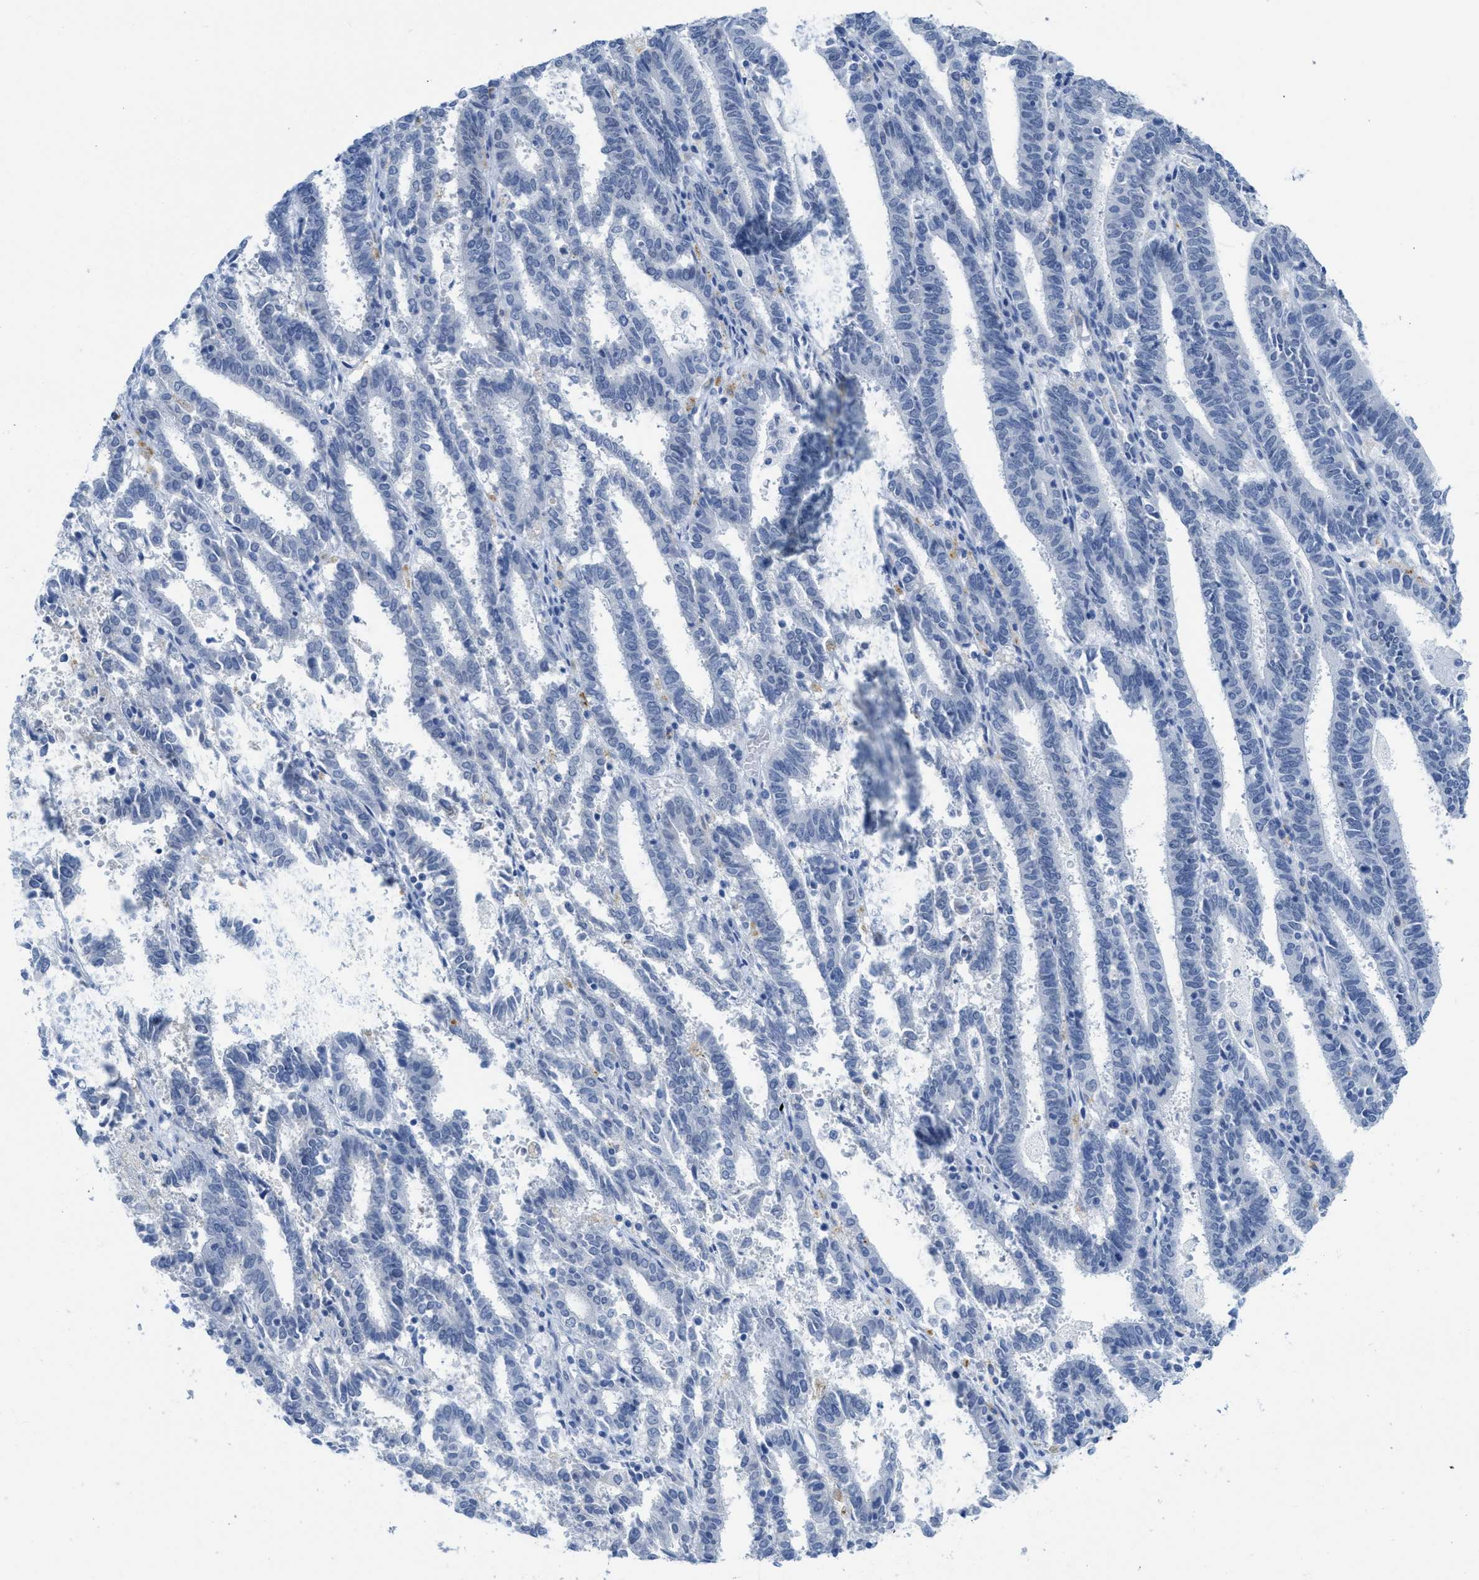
{"staining": {"intensity": "negative", "quantity": "none", "location": "none"}, "tissue": "endometrial cancer", "cell_type": "Tumor cells", "image_type": "cancer", "snomed": [{"axis": "morphology", "description": "Adenocarcinoma, NOS"}, {"axis": "topography", "description": "Uterus"}], "caption": "A high-resolution image shows IHC staining of endometrial cancer, which shows no significant expression in tumor cells. The staining was performed using DAB (3,3'-diaminobenzidine) to visualize the protein expression in brown, while the nuclei were stained in blue with hematoxylin (Magnification: 20x).", "gene": "WDR4", "patient": {"sex": "female", "age": 83}}